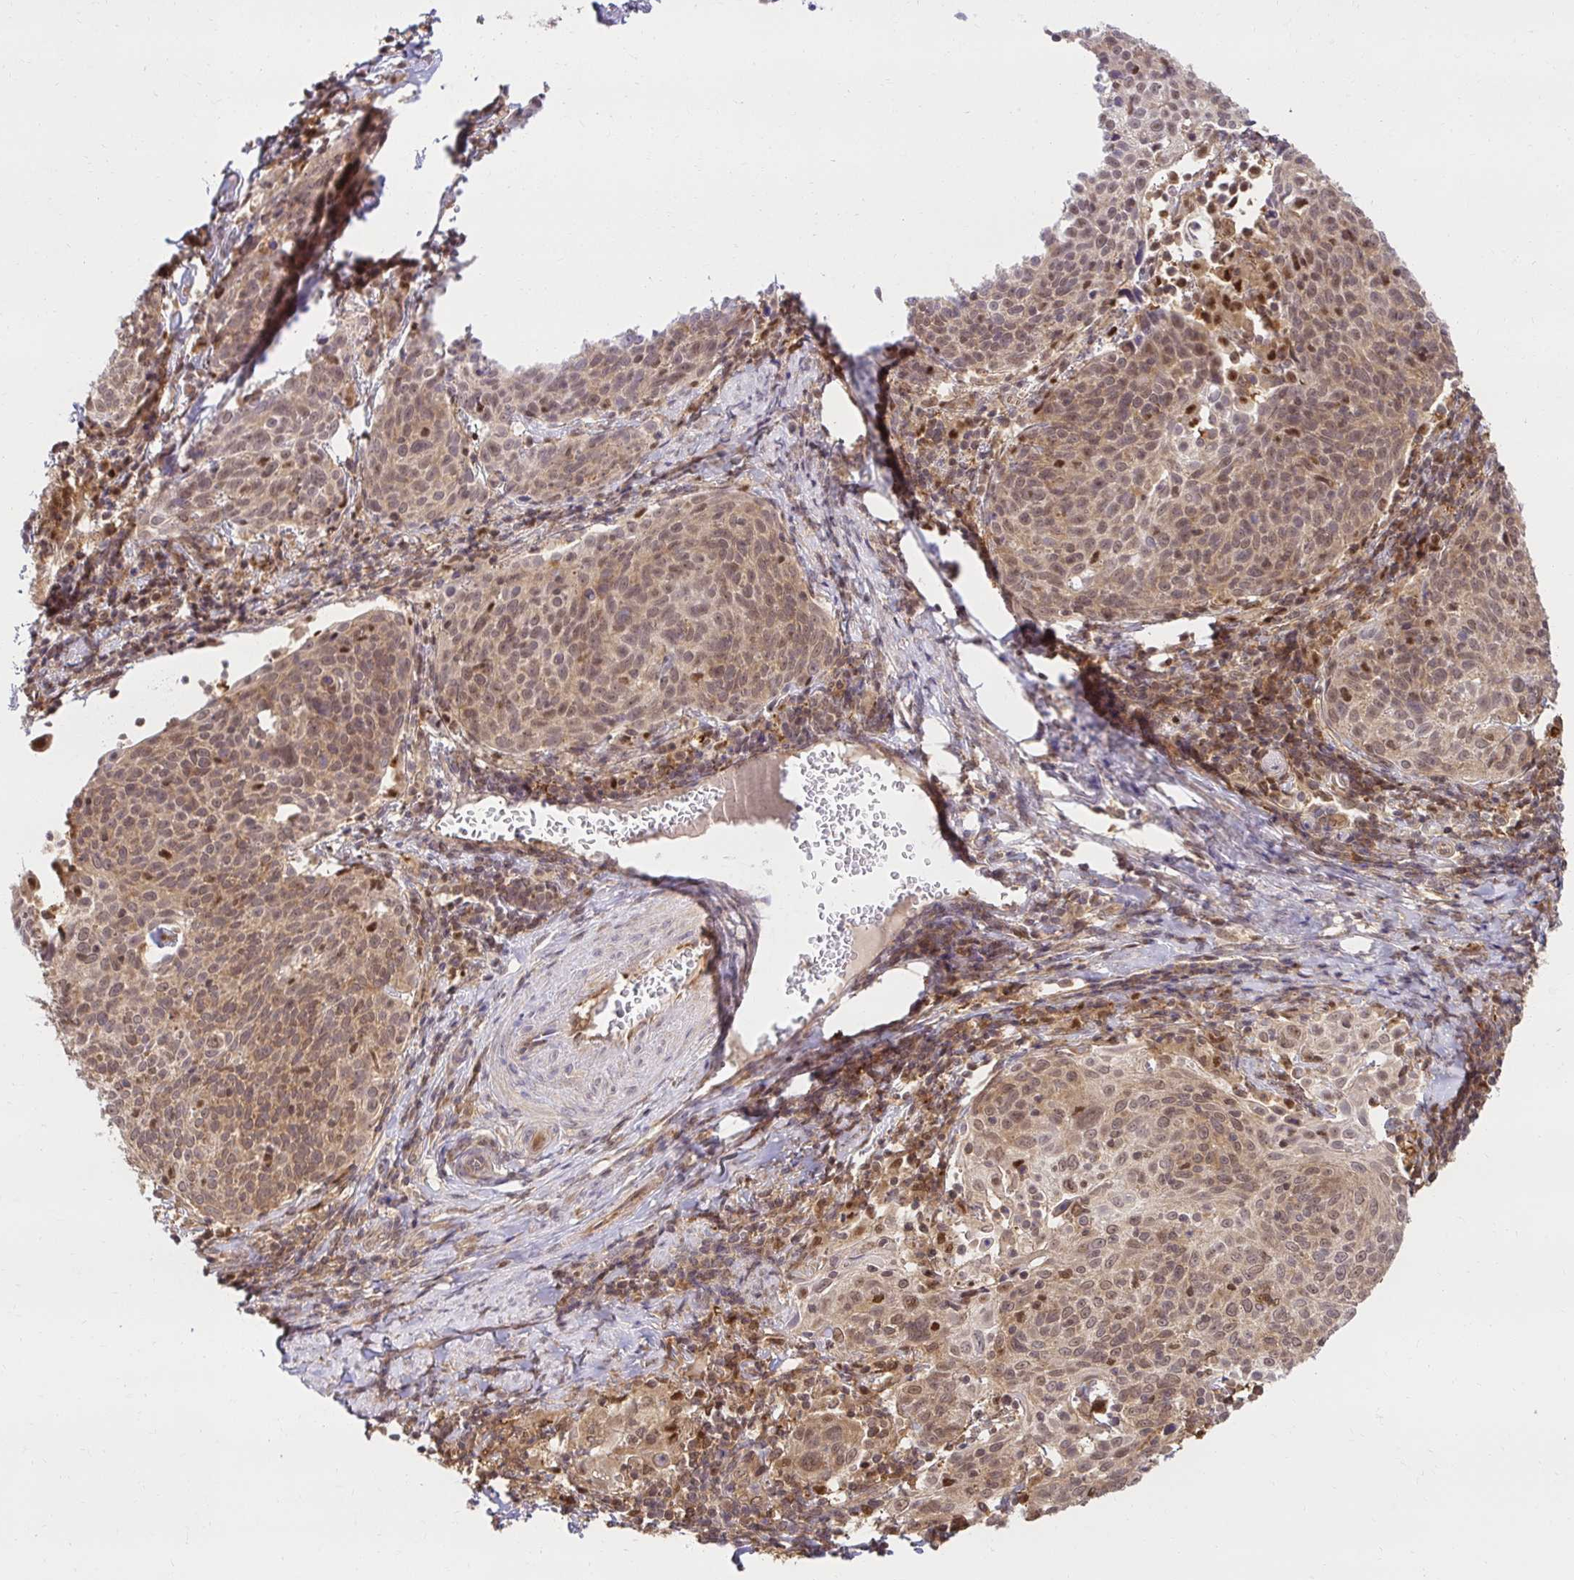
{"staining": {"intensity": "moderate", "quantity": ">75%", "location": "cytoplasmic/membranous,nuclear"}, "tissue": "cervical cancer", "cell_type": "Tumor cells", "image_type": "cancer", "snomed": [{"axis": "morphology", "description": "Squamous cell carcinoma, NOS"}, {"axis": "topography", "description": "Cervix"}], "caption": "Protein analysis of cervical cancer (squamous cell carcinoma) tissue exhibits moderate cytoplasmic/membranous and nuclear expression in about >75% of tumor cells.", "gene": "PSMA4", "patient": {"sex": "female", "age": 61}}